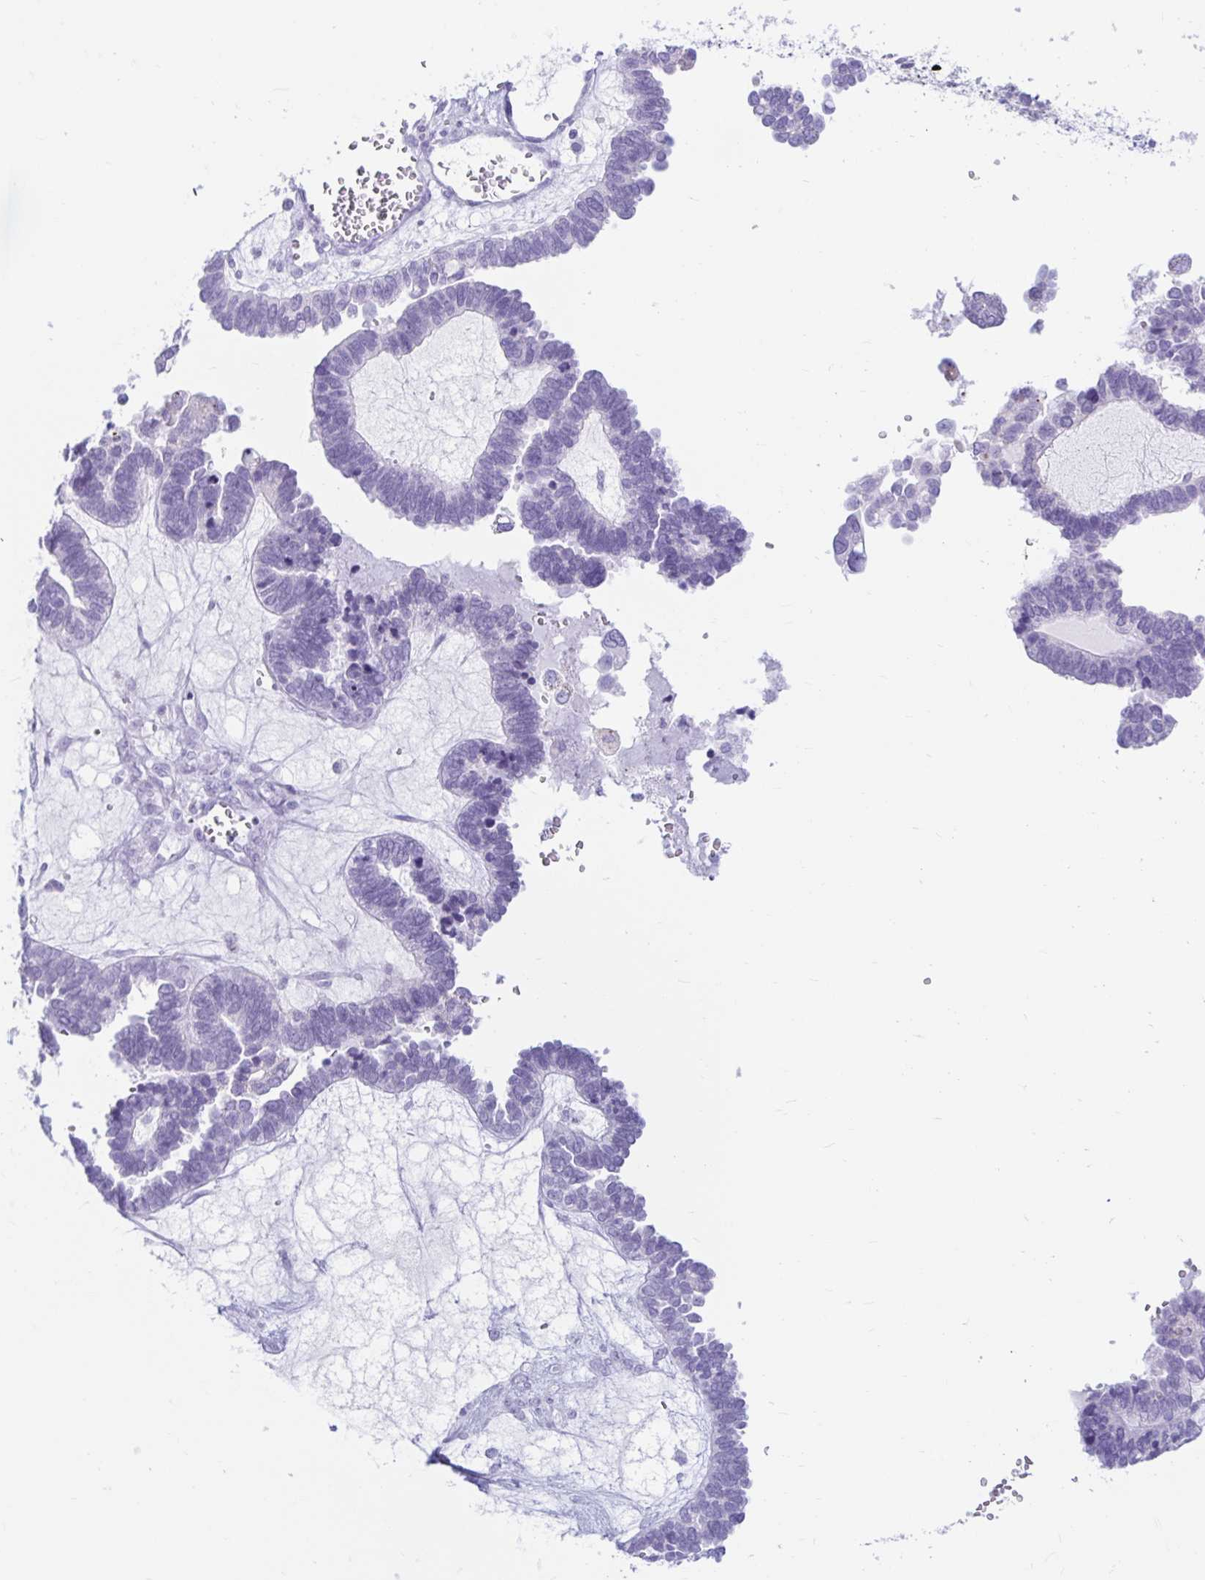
{"staining": {"intensity": "negative", "quantity": "none", "location": "none"}, "tissue": "ovarian cancer", "cell_type": "Tumor cells", "image_type": "cancer", "snomed": [{"axis": "morphology", "description": "Cystadenocarcinoma, serous, NOS"}, {"axis": "topography", "description": "Ovary"}], "caption": "Immunohistochemistry of human ovarian serous cystadenocarcinoma displays no expression in tumor cells.", "gene": "ERICH6", "patient": {"sex": "female", "age": 51}}